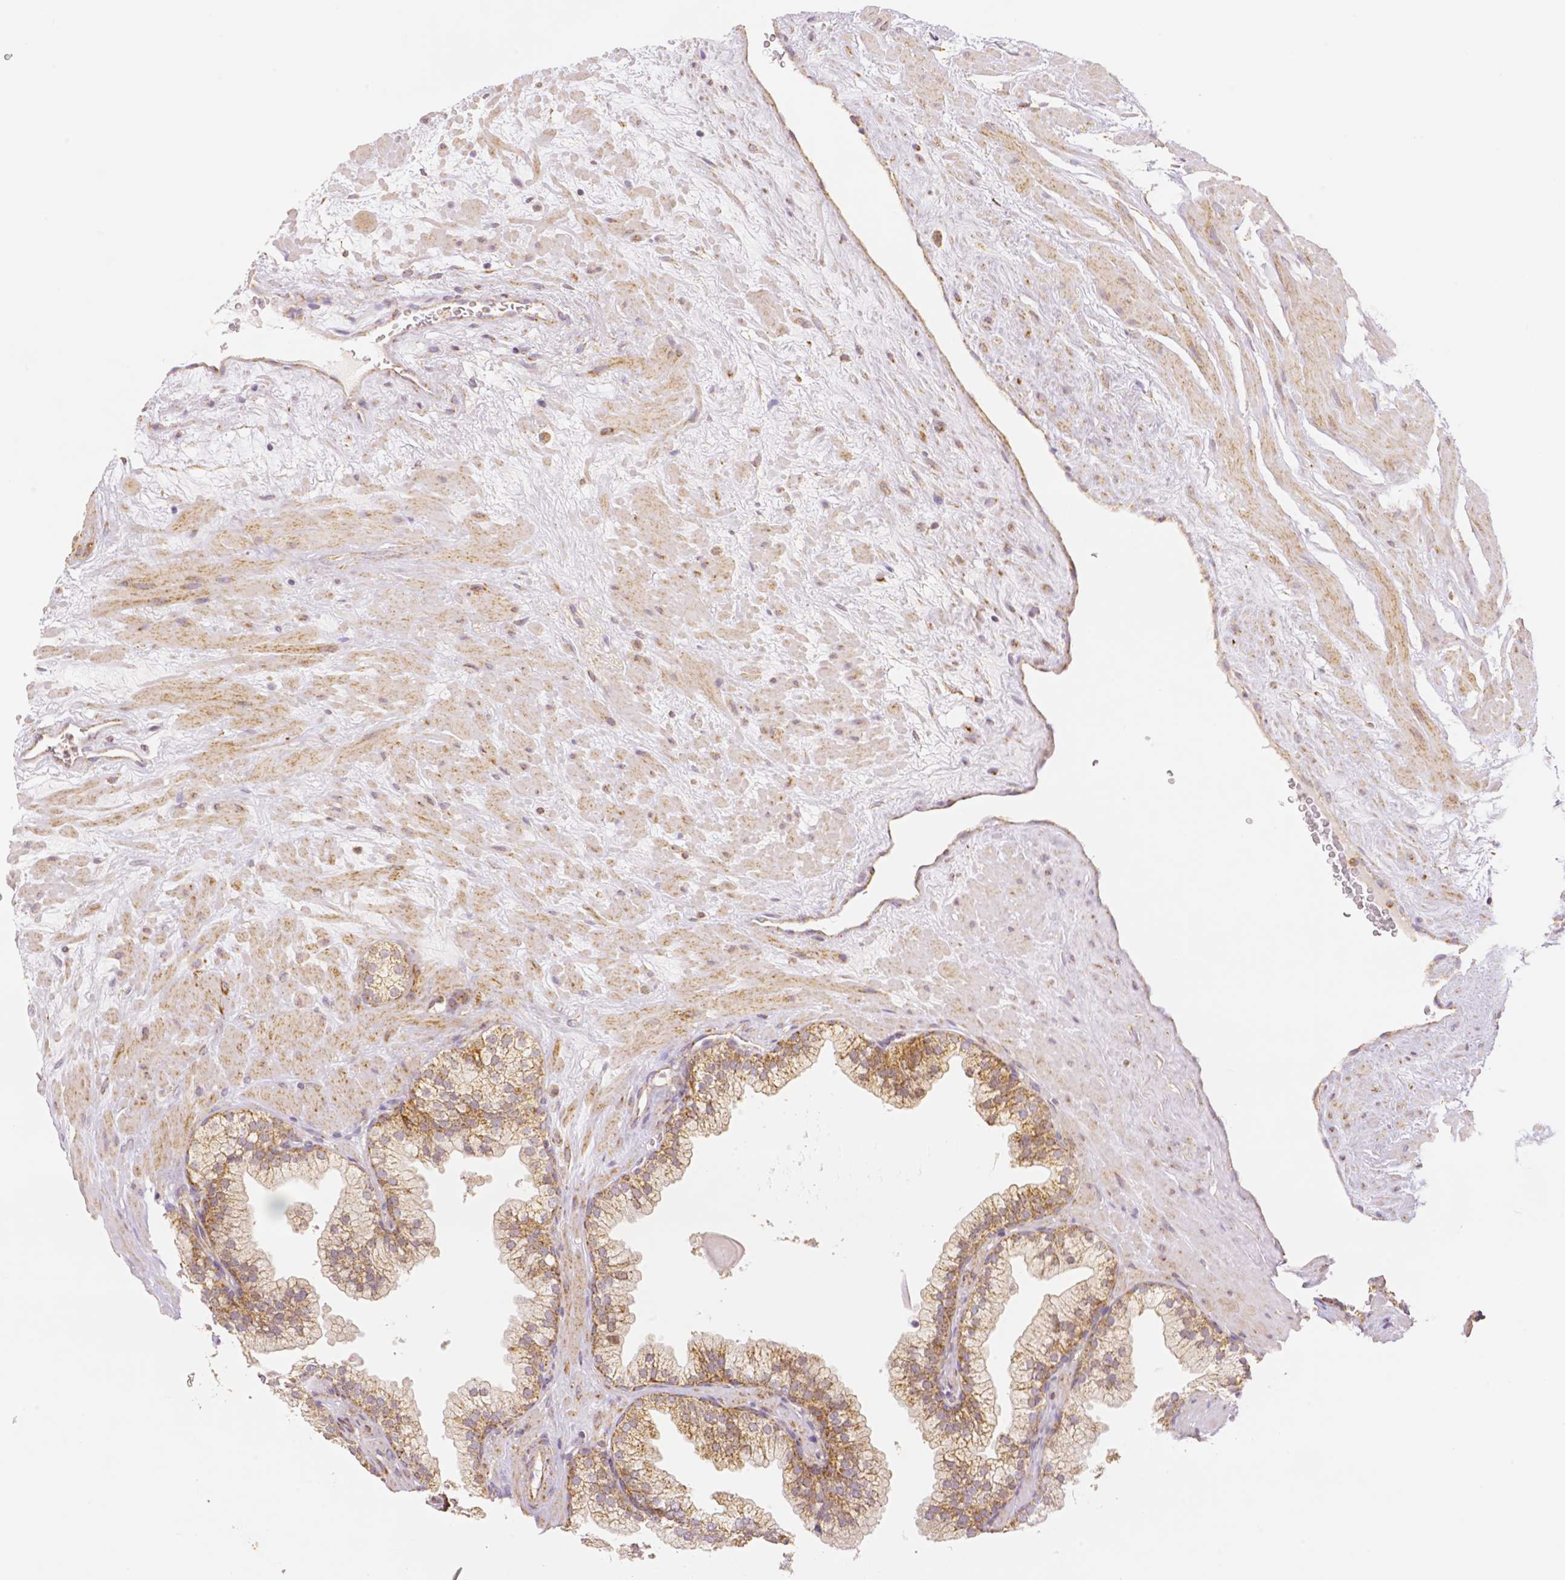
{"staining": {"intensity": "moderate", "quantity": "<25%", "location": "cytoplasmic/membranous"}, "tissue": "prostate", "cell_type": "Glandular cells", "image_type": "normal", "snomed": [{"axis": "morphology", "description": "Normal tissue, NOS"}, {"axis": "topography", "description": "Prostate"}, {"axis": "topography", "description": "Peripheral nerve tissue"}], "caption": "Immunohistochemistry (IHC) histopathology image of unremarkable human prostate stained for a protein (brown), which exhibits low levels of moderate cytoplasmic/membranous staining in about <25% of glandular cells.", "gene": "RHOT1", "patient": {"sex": "male", "age": 61}}